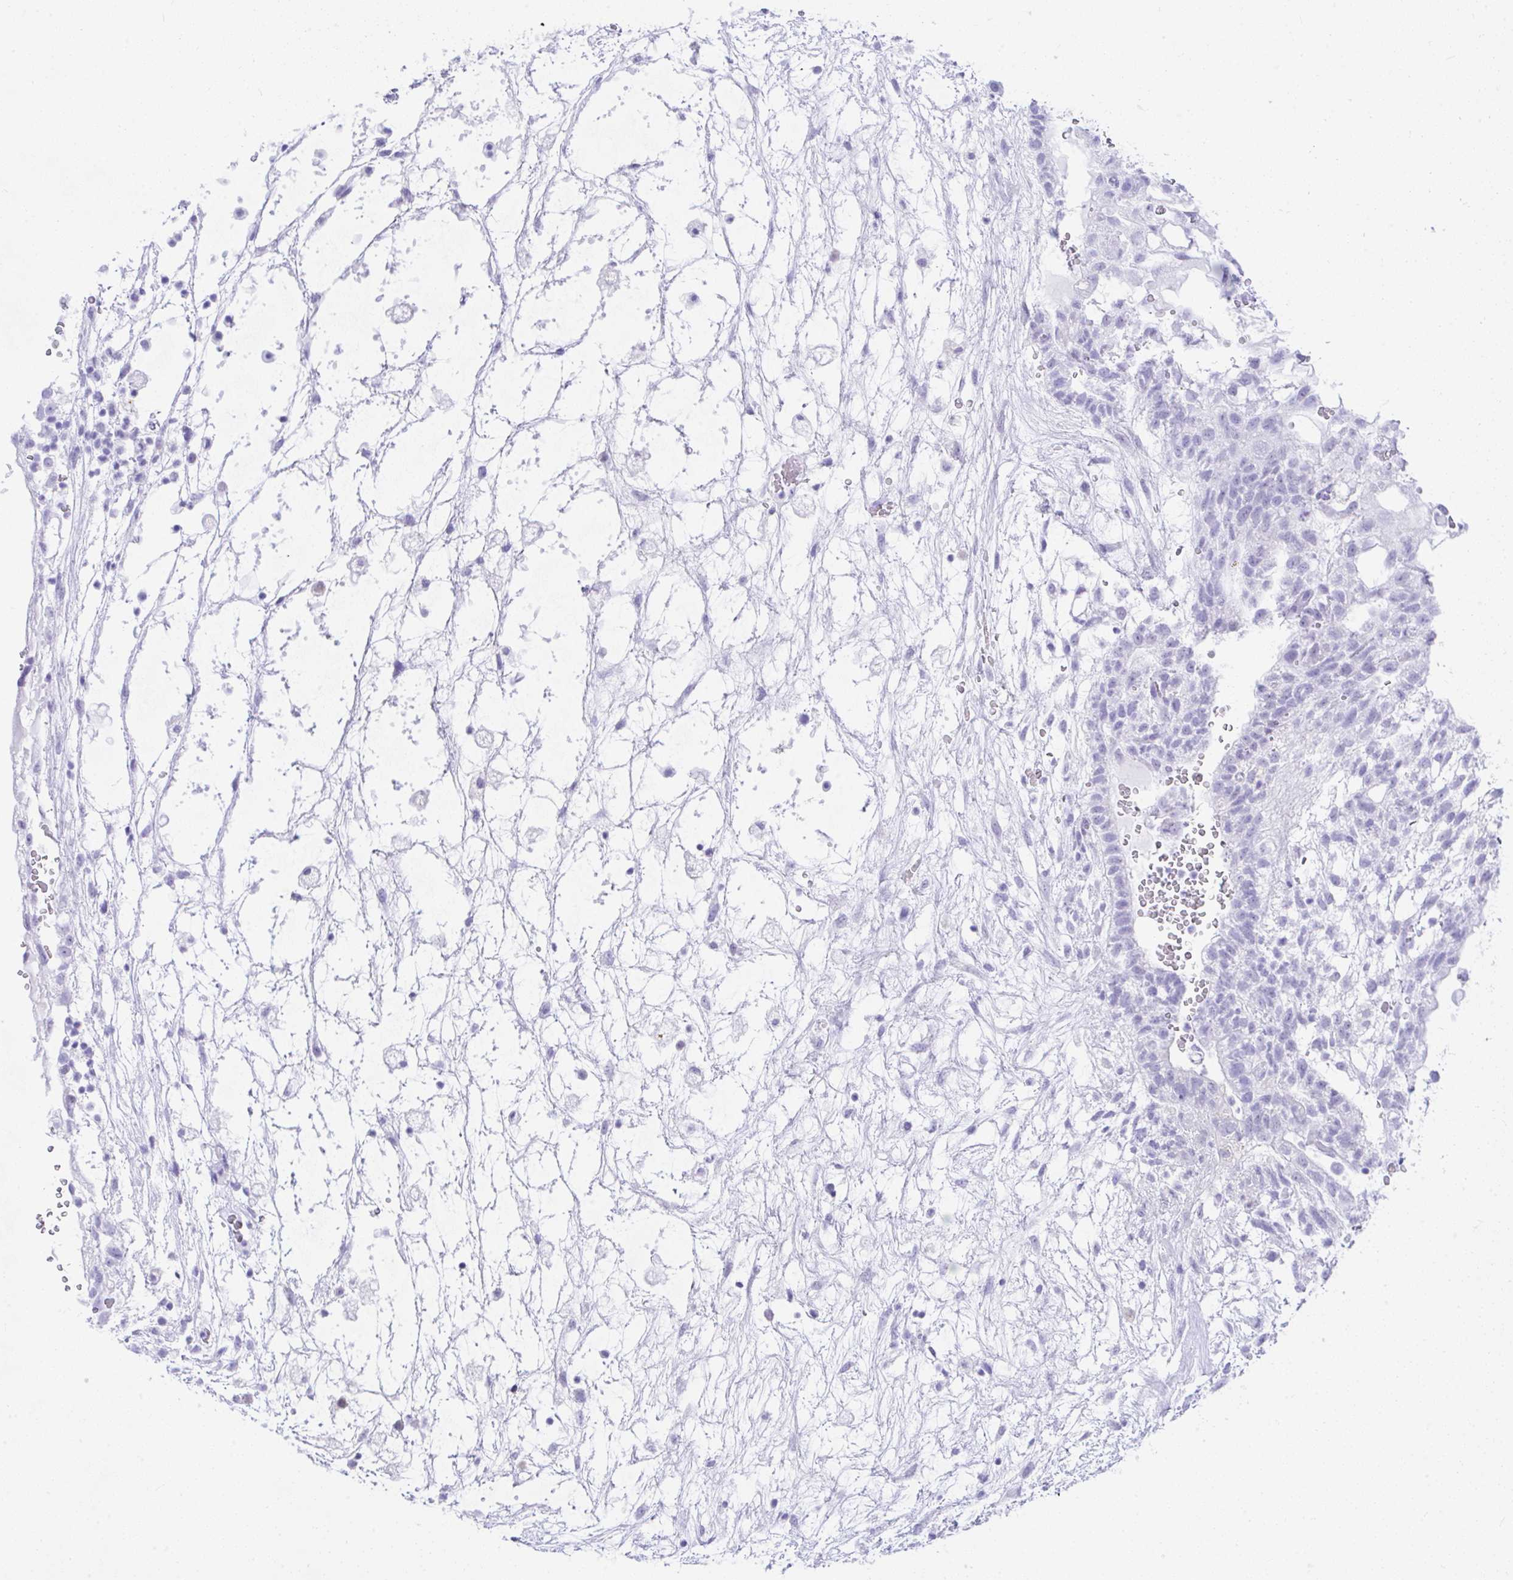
{"staining": {"intensity": "negative", "quantity": "none", "location": "none"}, "tissue": "testis cancer", "cell_type": "Tumor cells", "image_type": "cancer", "snomed": [{"axis": "morphology", "description": "Normal tissue, NOS"}, {"axis": "morphology", "description": "Carcinoma, Embryonal, NOS"}, {"axis": "topography", "description": "Testis"}], "caption": "An IHC histopathology image of testis cancer is shown. There is no staining in tumor cells of testis cancer.", "gene": "SEL1L2", "patient": {"sex": "male", "age": 32}}